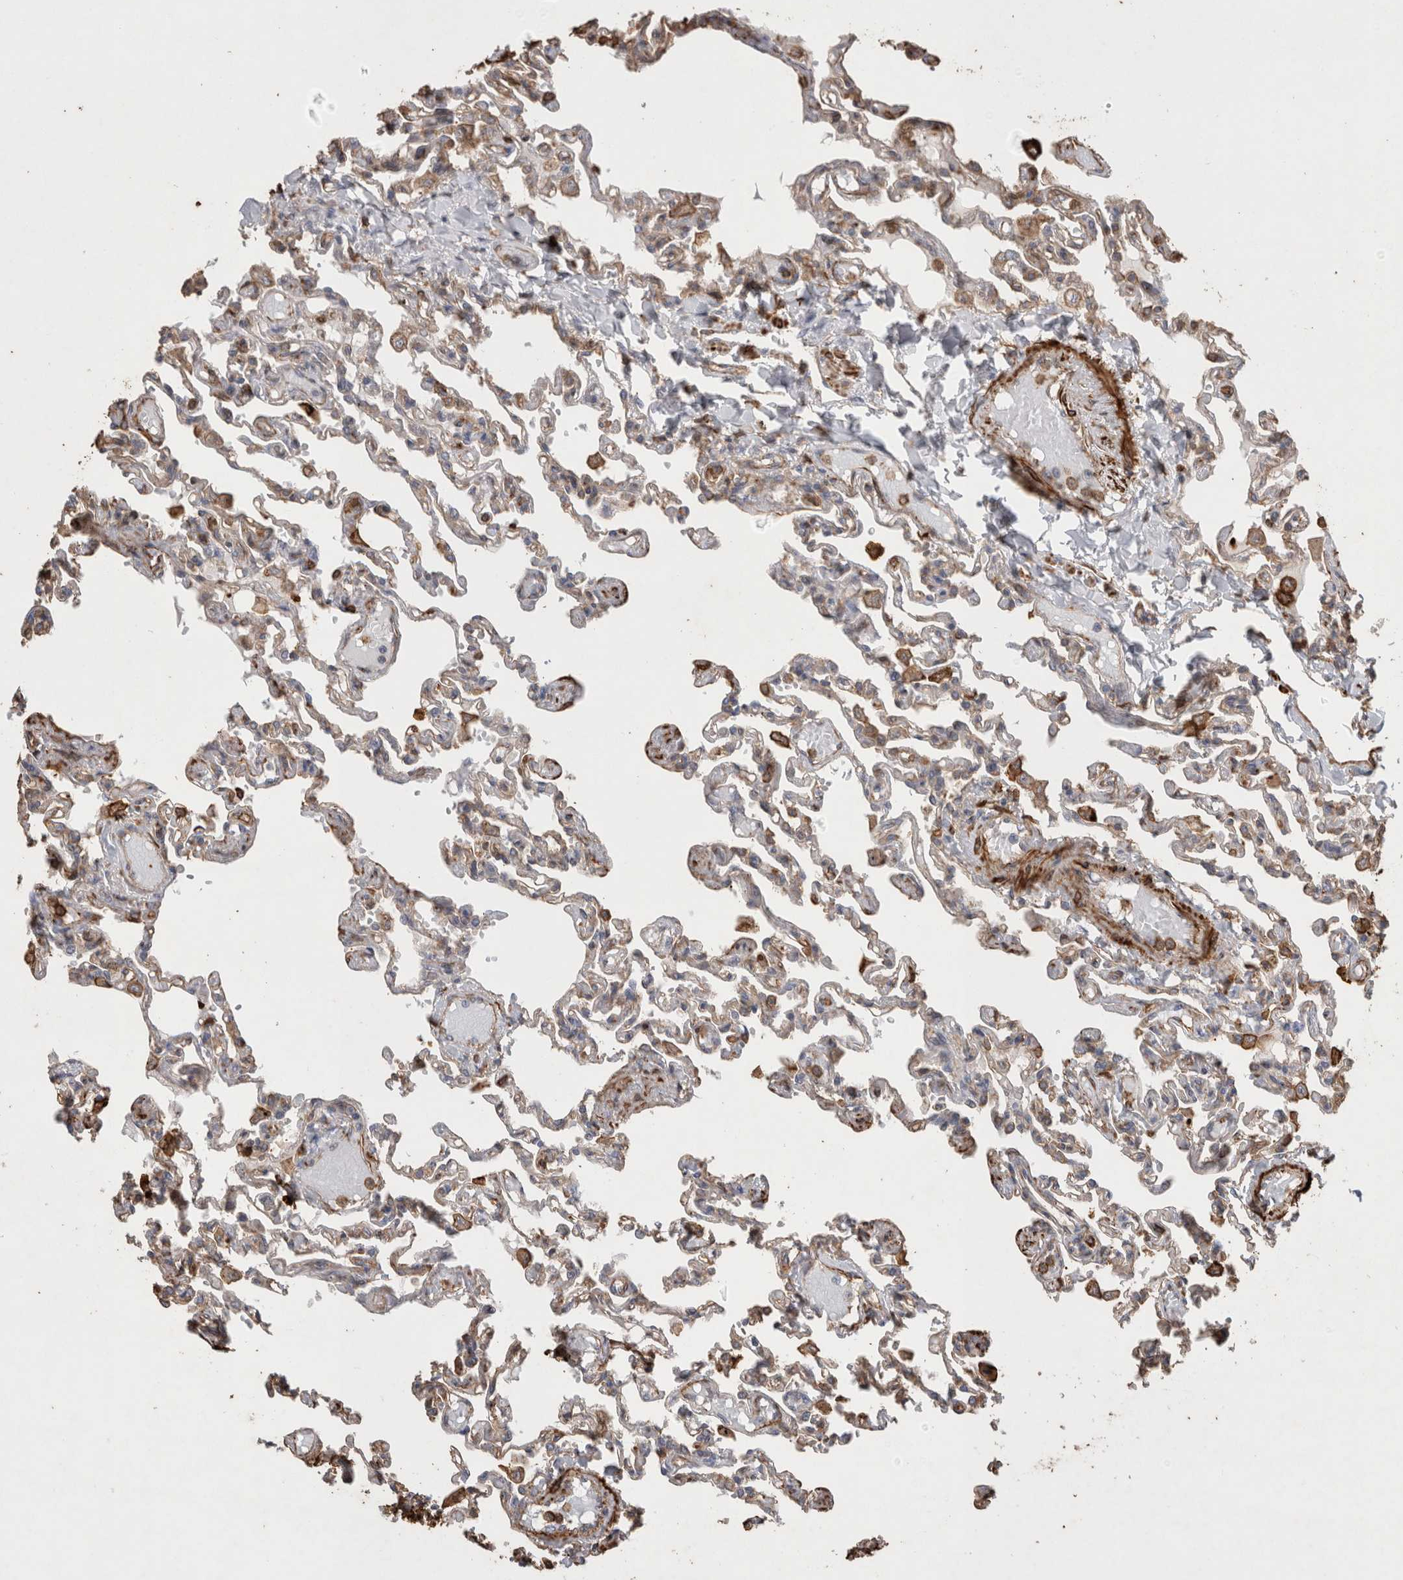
{"staining": {"intensity": "moderate", "quantity": "25%-75%", "location": "cytoplasmic/membranous"}, "tissue": "lung", "cell_type": "Alveolar cells", "image_type": "normal", "snomed": [{"axis": "morphology", "description": "Normal tissue, NOS"}, {"axis": "topography", "description": "Lung"}], "caption": "Lung stained with a brown dye reveals moderate cytoplasmic/membranous positive positivity in about 25%-75% of alveolar cells.", "gene": "GPER1", "patient": {"sex": "male", "age": 21}}